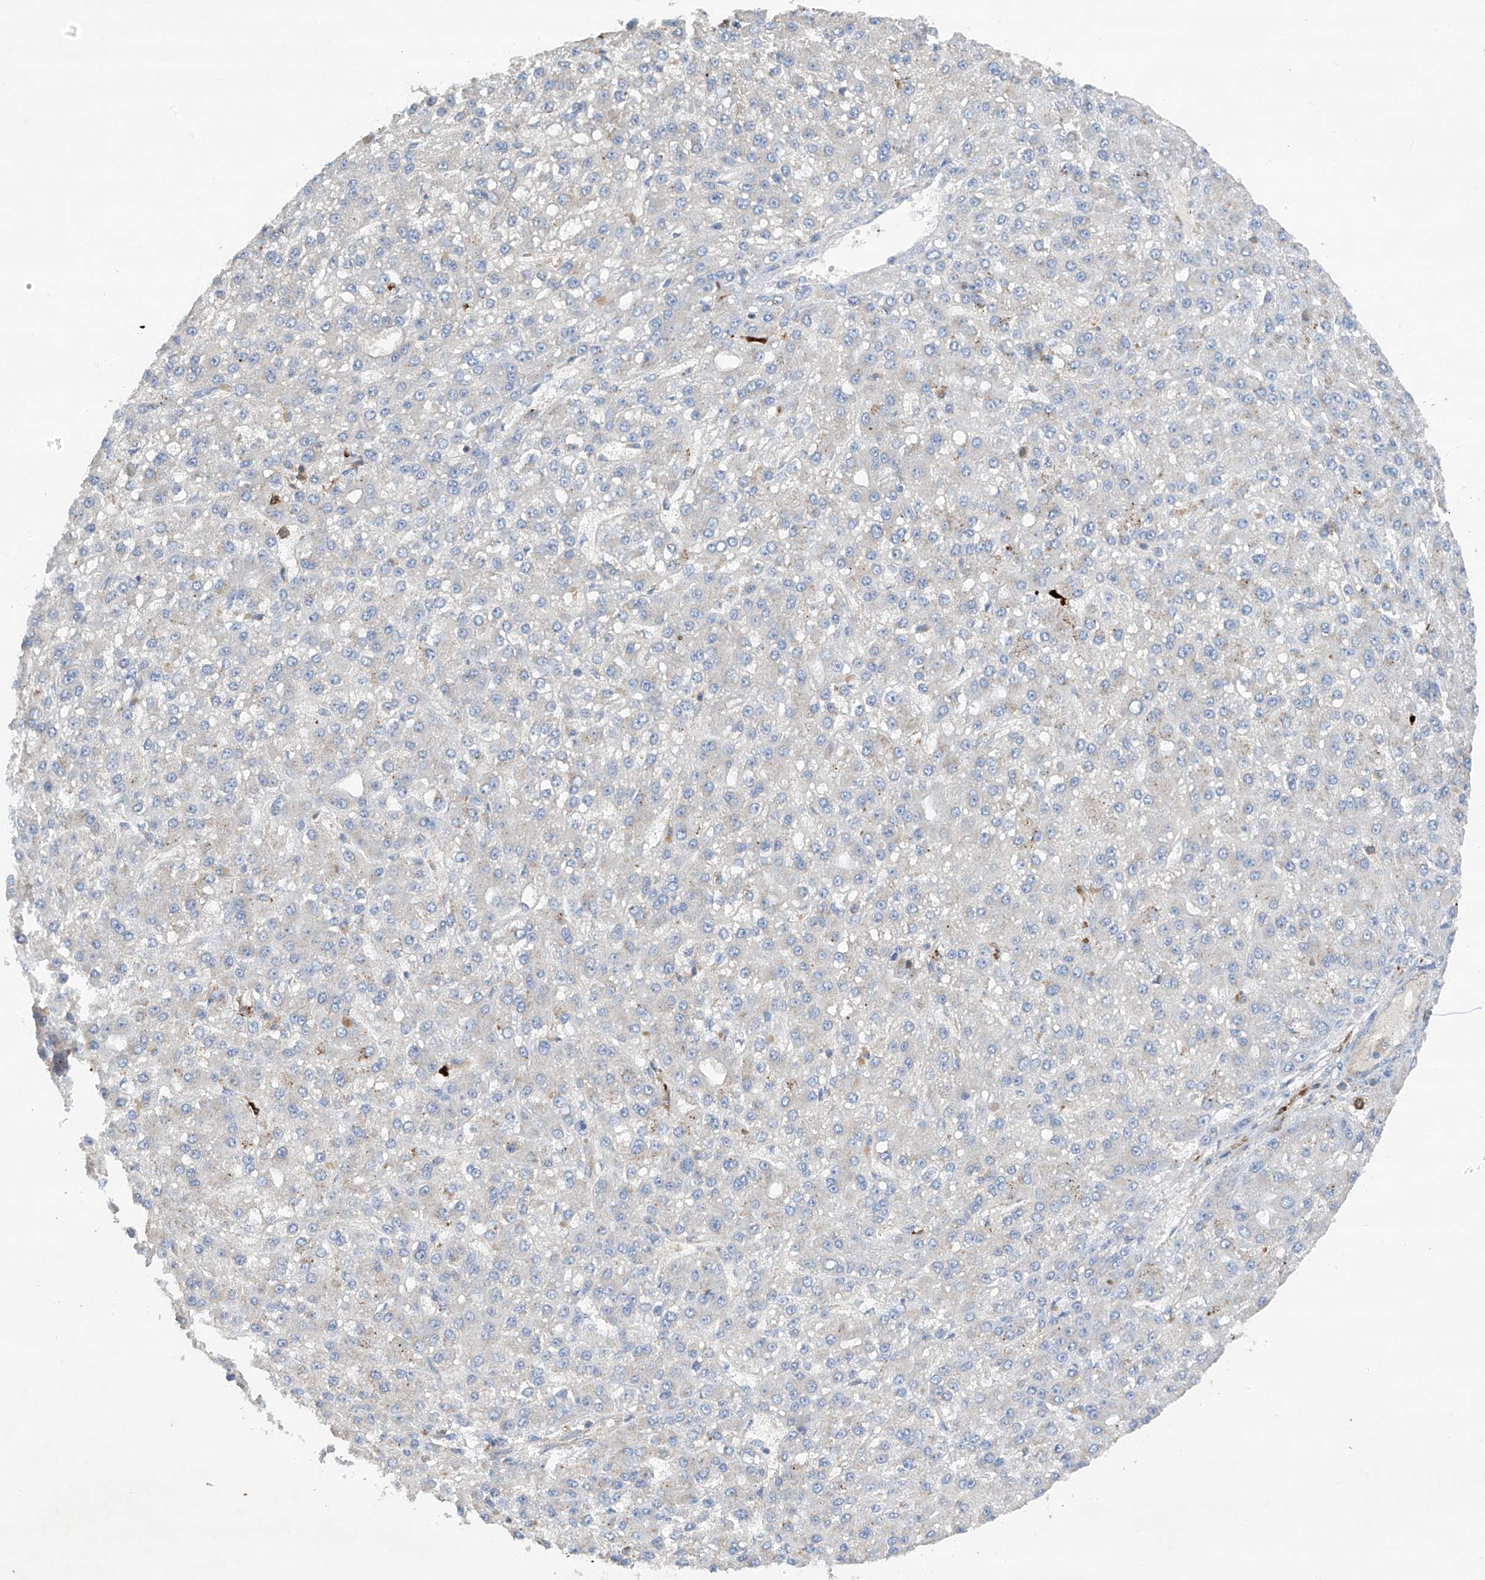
{"staining": {"intensity": "negative", "quantity": "none", "location": "none"}, "tissue": "liver cancer", "cell_type": "Tumor cells", "image_type": "cancer", "snomed": [{"axis": "morphology", "description": "Carcinoma, Hepatocellular, NOS"}, {"axis": "topography", "description": "Liver"}], "caption": "The micrograph displays no staining of tumor cells in liver cancer. (Brightfield microscopy of DAB (3,3'-diaminobenzidine) immunohistochemistry at high magnification).", "gene": "PHACTR2", "patient": {"sex": "male", "age": 67}}